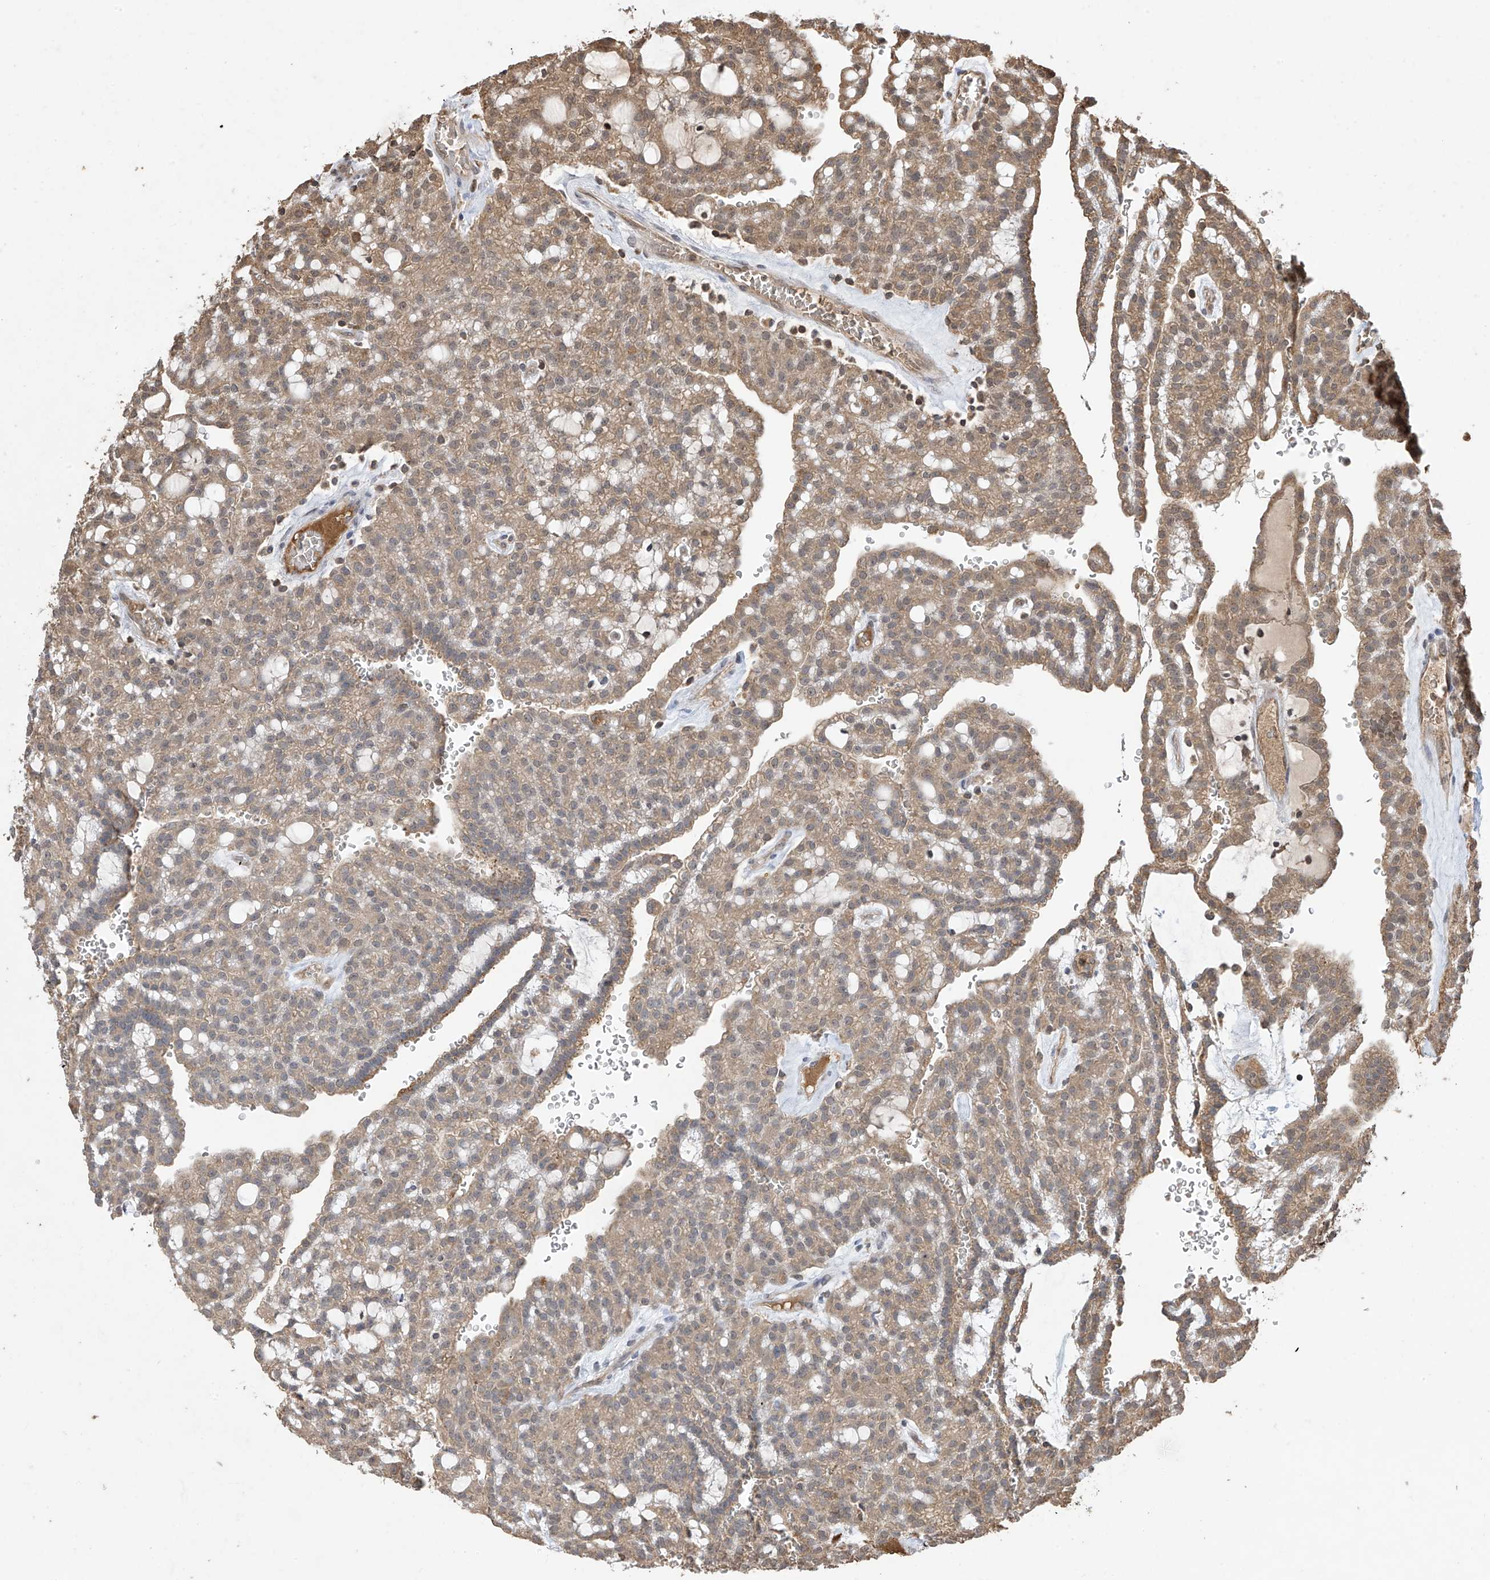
{"staining": {"intensity": "moderate", "quantity": ">75%", "location": "cytoplasmic/membranous"}, "tissue": "renal cancer", "cell_type": "Tumor cells", "image_type": "cancer", "snomed": [{"axis": "morphology", "description": "Adenocarcinoma, NOS"}, {"axis": "topography", "description": "Kidney"}], "caption": "The photomicrograph displays immunohistochemical staining of renal cancer. There is moderate cytoplasmic/membranous expression is seen in about >75% of tumor cells.", "gene": "PNPT1", "patient": {"sex": "male", "age": 63}}